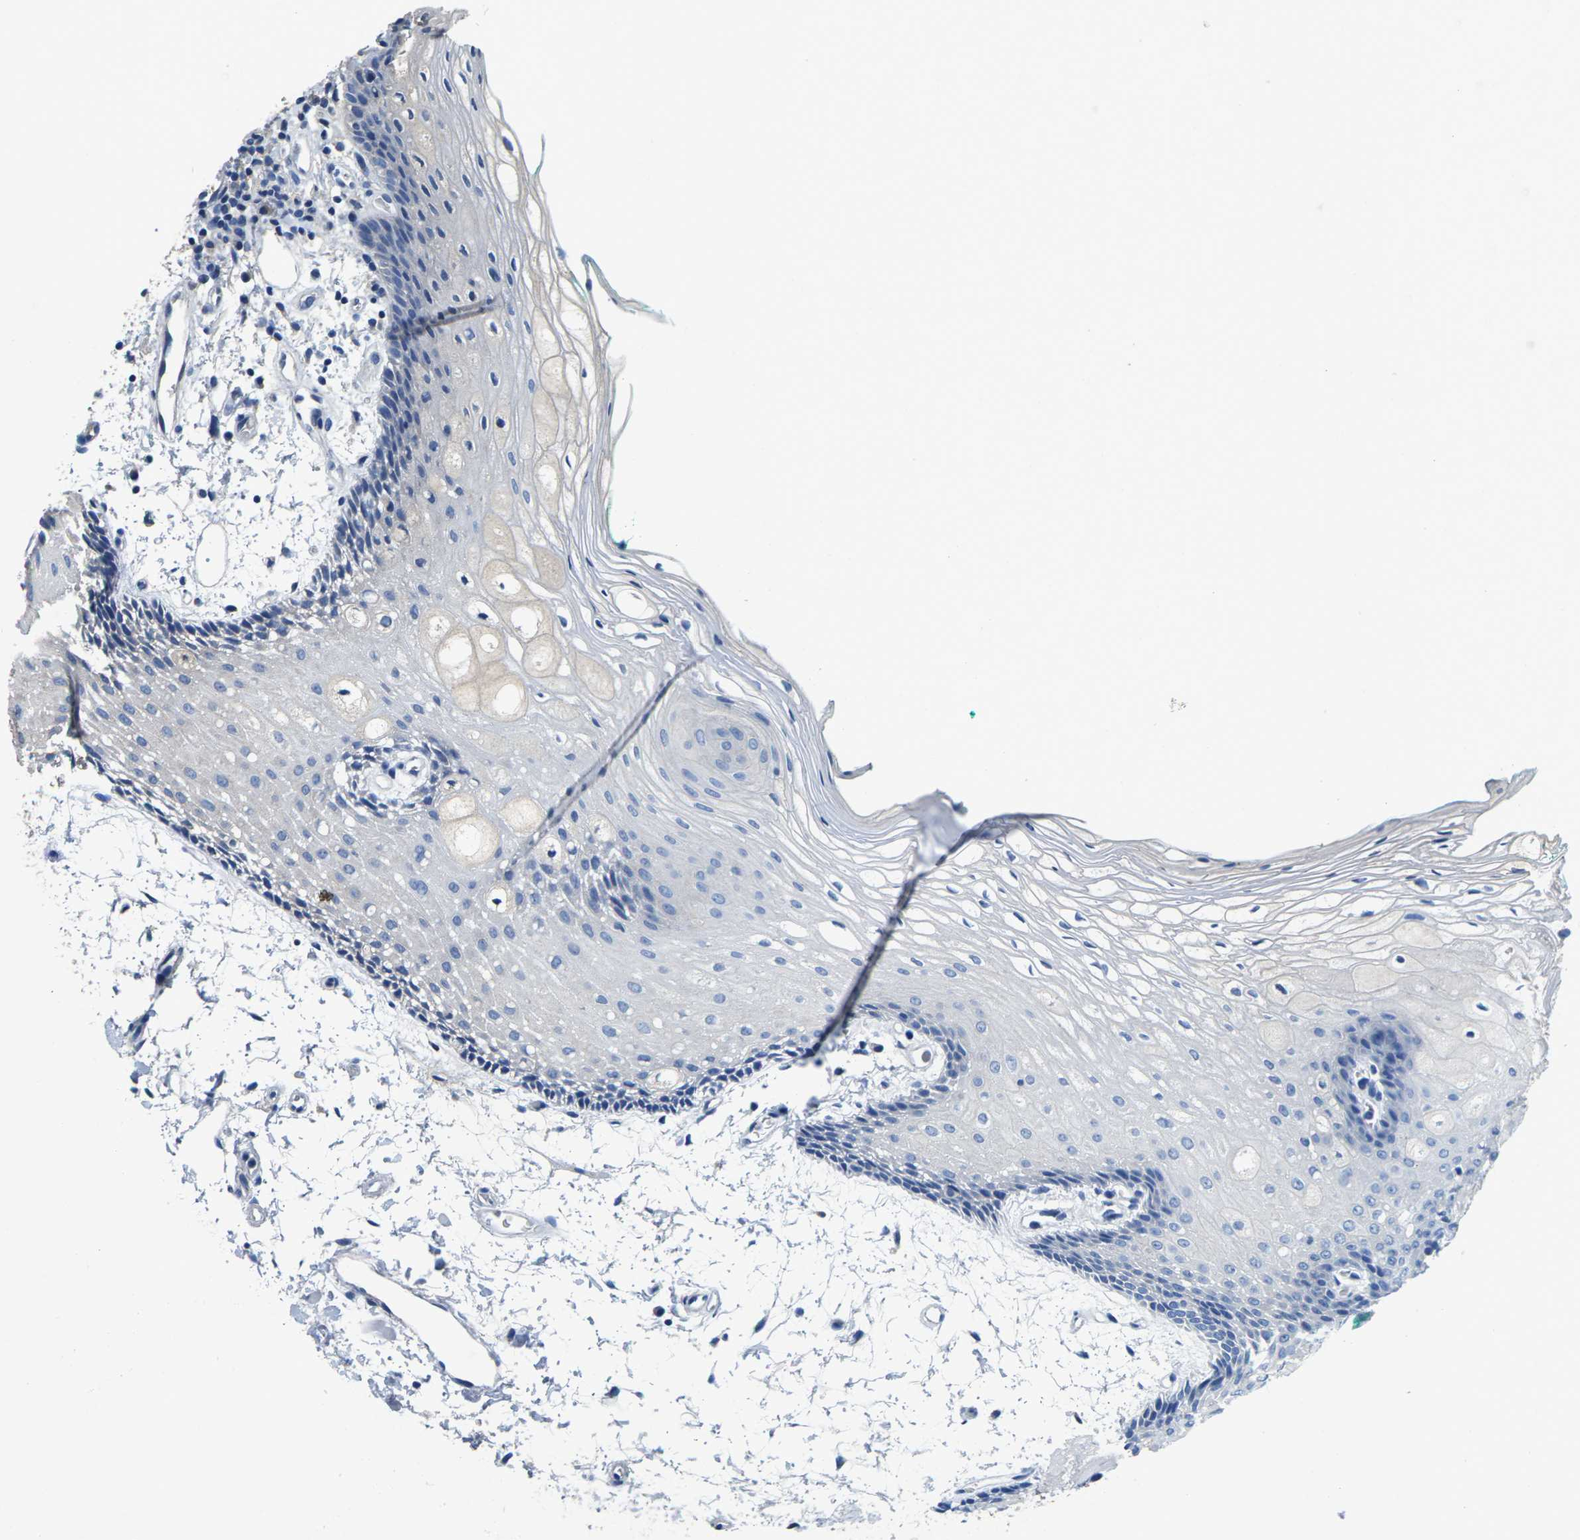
{"staining": {"intensity": "negative", "quantity": "none", "location": "none"}, "tissue": "oral mucosa", "cell_type": "Squamous epithelial cells", "image_type": "normal", "snomed": [{"axis": "morphology", "description": "Normal tissue, NOS"}, {"axis": "topography", "description": "Skeletal muscle"}, {"axis": "topography", "description": "Oral tissue"}, {"axis": "topography", "description": "Peripheral nerve tissue"}], "caption": "An immunohistochemistry (IHC) histopathology image of unremarkable oral mucosa is shown. There is no staining in squamous epithelial cells of oral mucosa. (DAB (3,3'-diaminobenzidine) immunohistochemistry (IHC) with hematoxylin counter stain).", "gene": "B4GAT1", "patient": {"sex": "female", "age": 84}}